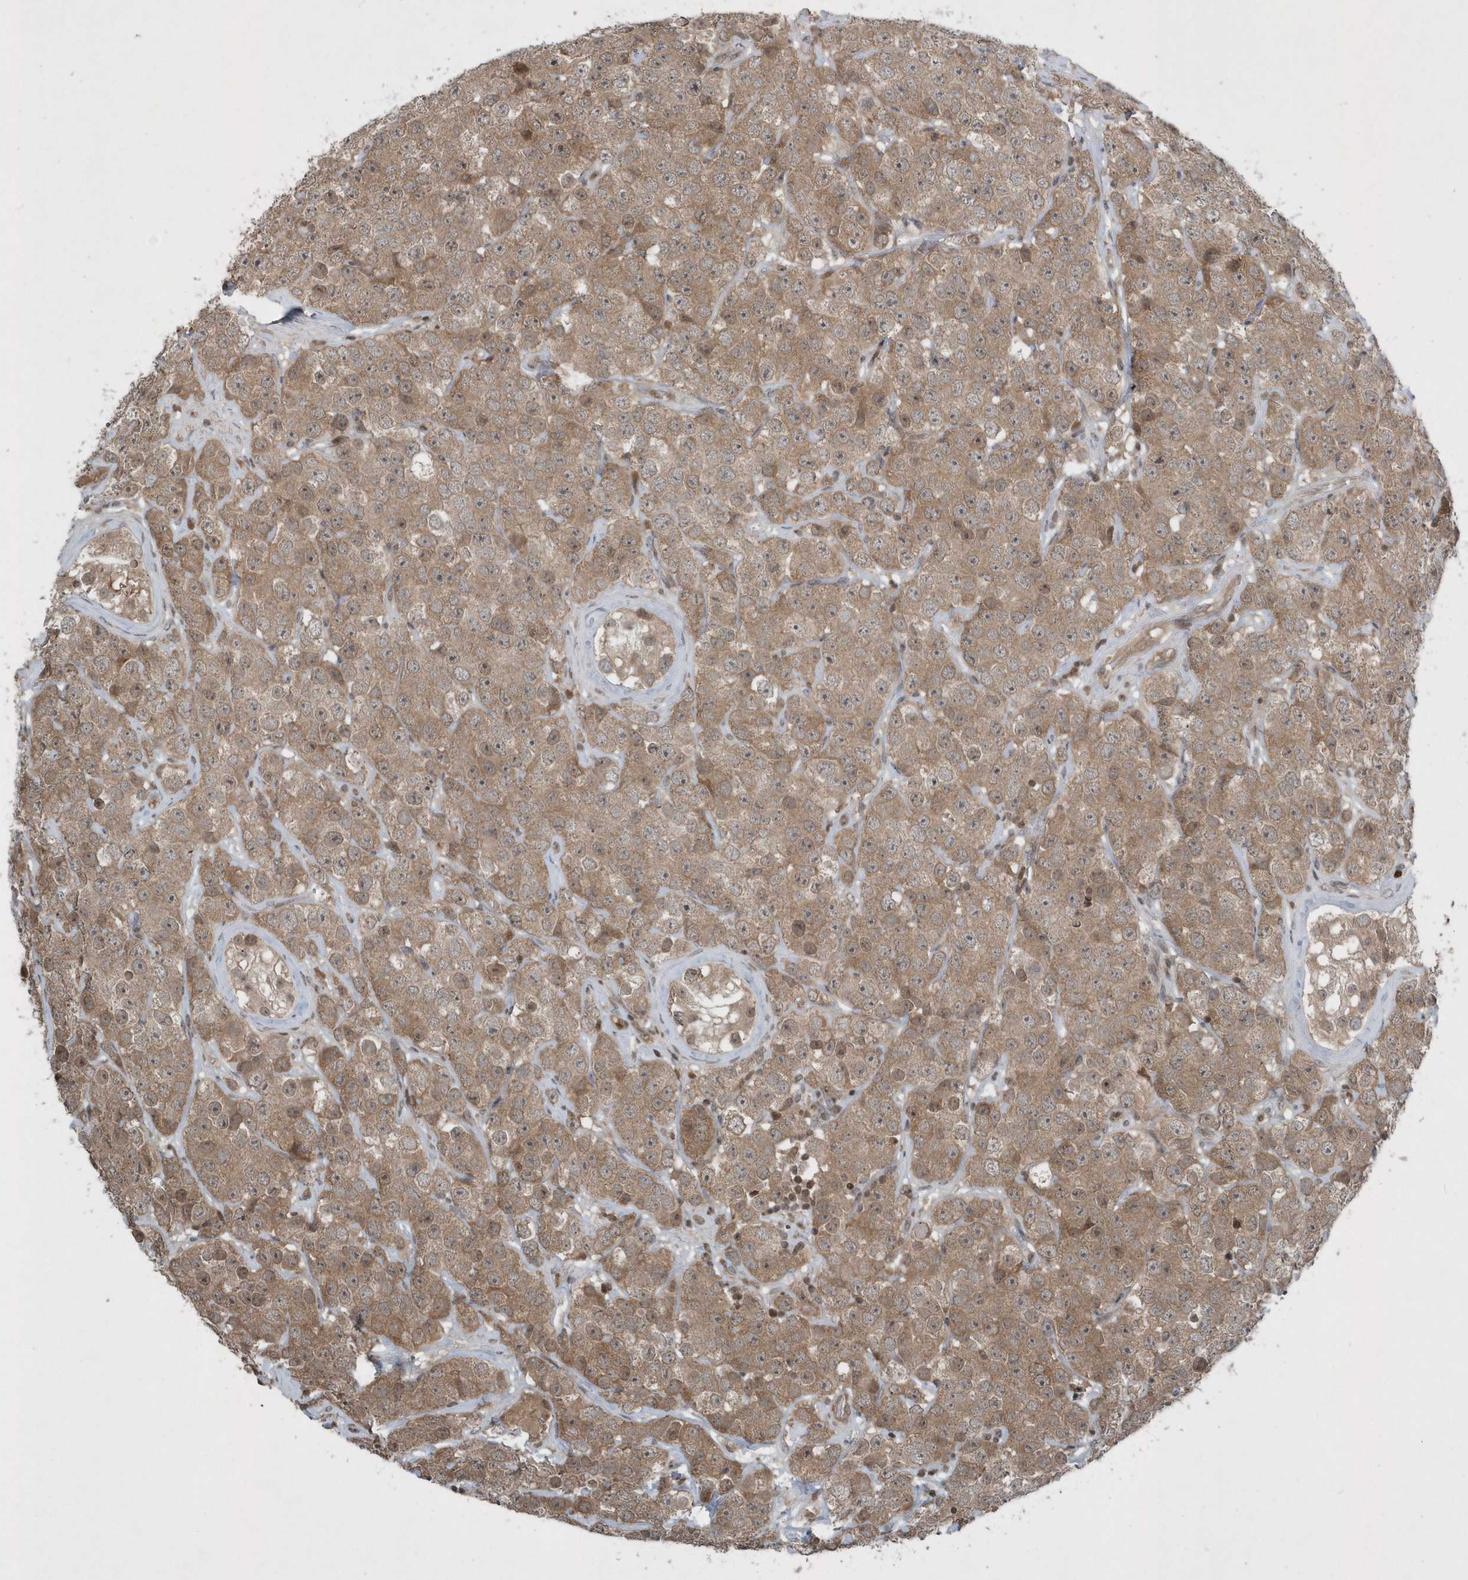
{"staining": {"intensity": "moderate", "quantity": ">75%", "location": "cytoplasmic/membranous"}, "tissue": "testis cancer", "cell_type": "Tumor cells", "image_type": "cancer", "snomed": [{"axis": "morphology", "description": "Seminoma, NOS"}, {"axis": "topography", "description": "Testis"}], "caption": "Testis cancer tissue shows moderate cytoplasmic/membranous staining in approximately >75% of tumor cells Using DAB (3,3'-diaminobenzidine) (brown) and hematoxylin (blue) stains, captured at high magnification using brightfield microscopy.", "gene": "EIF2B1", "patient": {"sex": "male", "age": 28}}